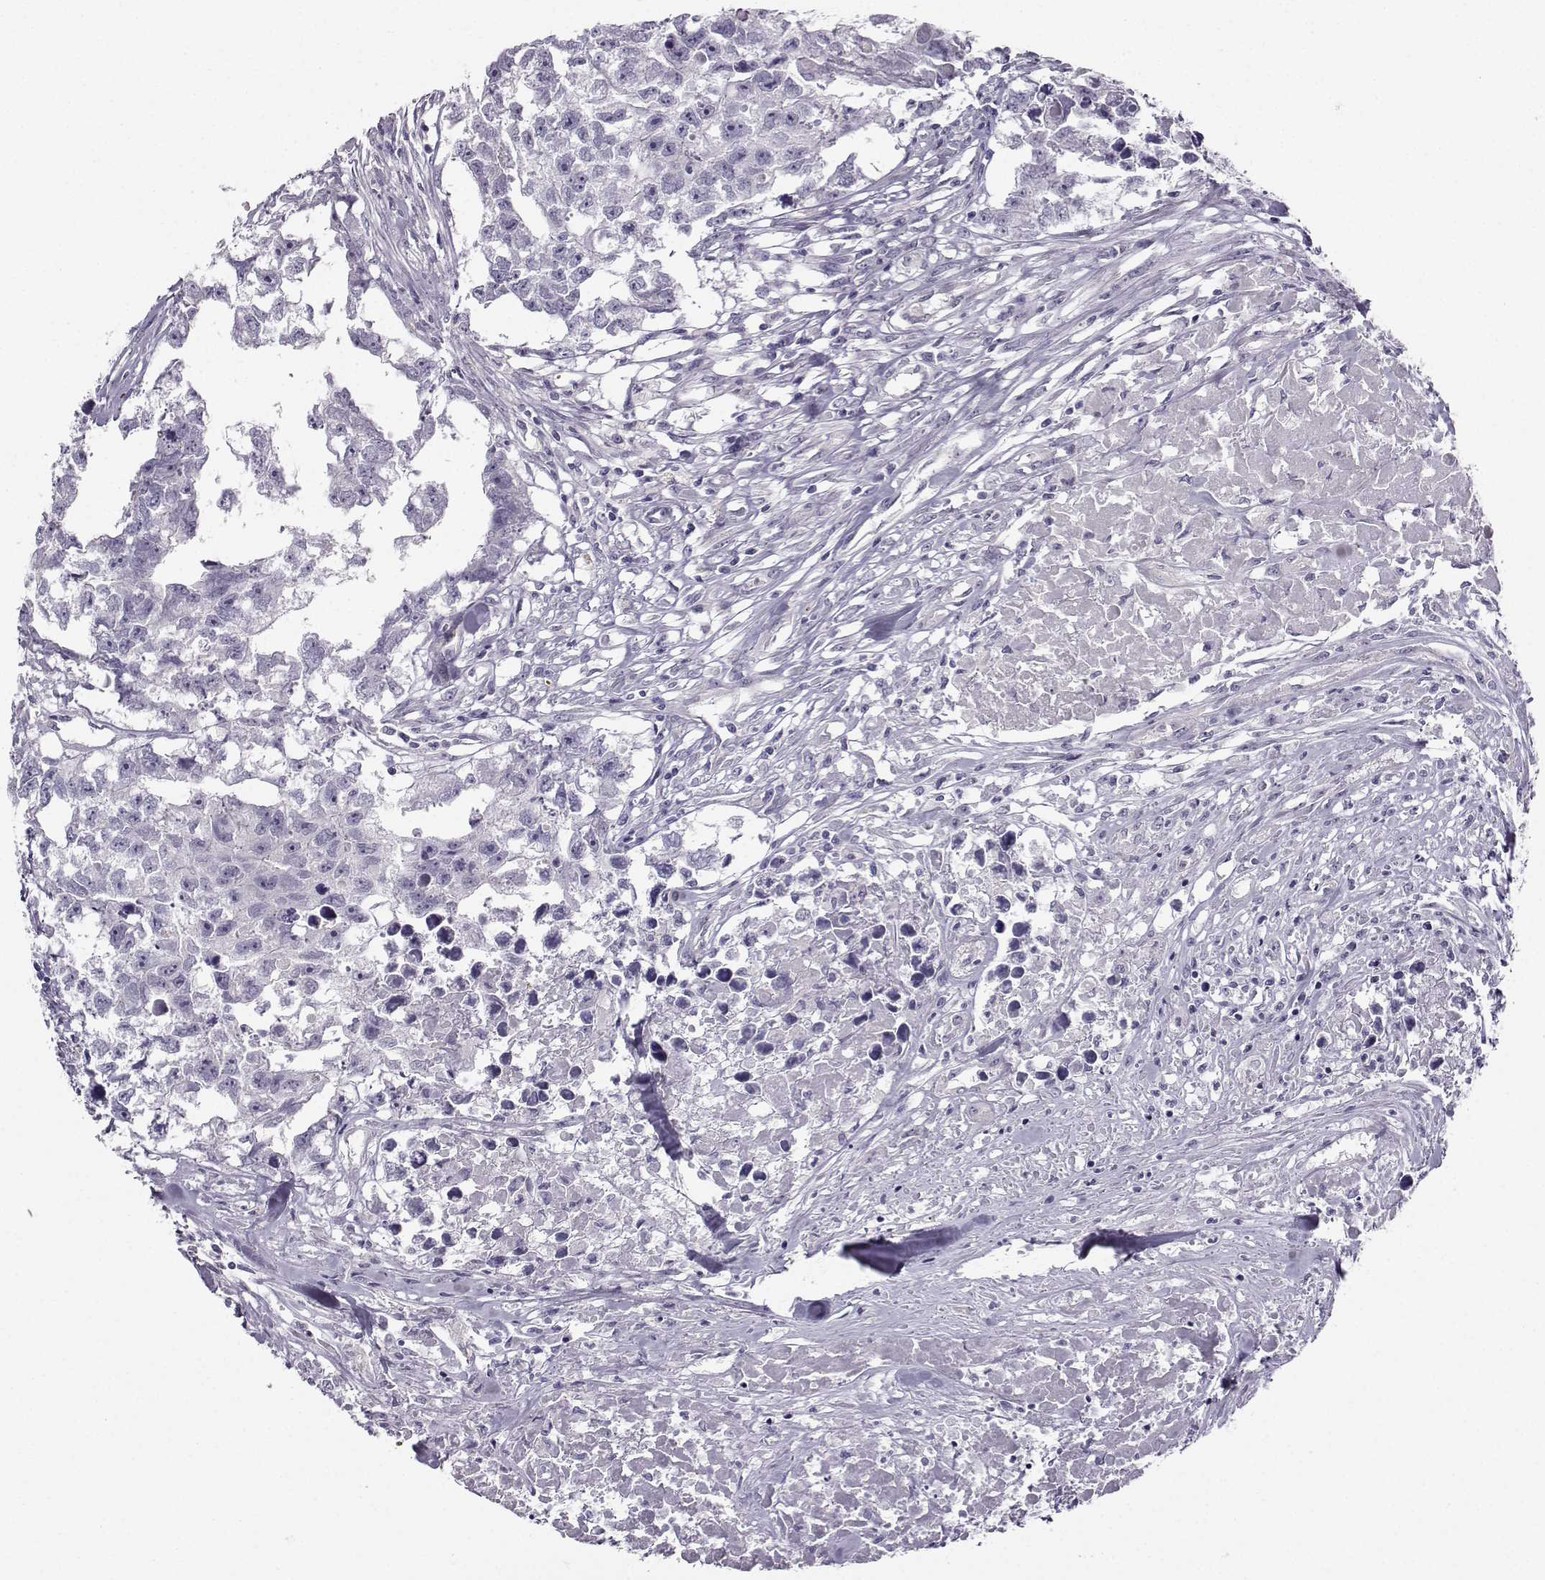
{"staining": {"intensity": "negative", "quantity": "none", "location": "none"}, "tissue": "testis cancer", "cell_type": "Tumor cells", "image_type": "cancer", "snomed": [{"axis": "morphology", "description": "Carcinoma, Embryonal, NOS"}, {"axis": "morphology", "description": "Teratoma, malignant, NOS"}, {"axis": "topography", "description": "Testis"}], "caption": "Immunohistochemistry (IHC) photomicrograph of neoplastic tissue: testis cancer (teratoma (malignant)) stained with DAB reveals no significant protein positivity in tumor cells.", "gene": "NQO1", "patient": {"sex": "male", "age": 44}}